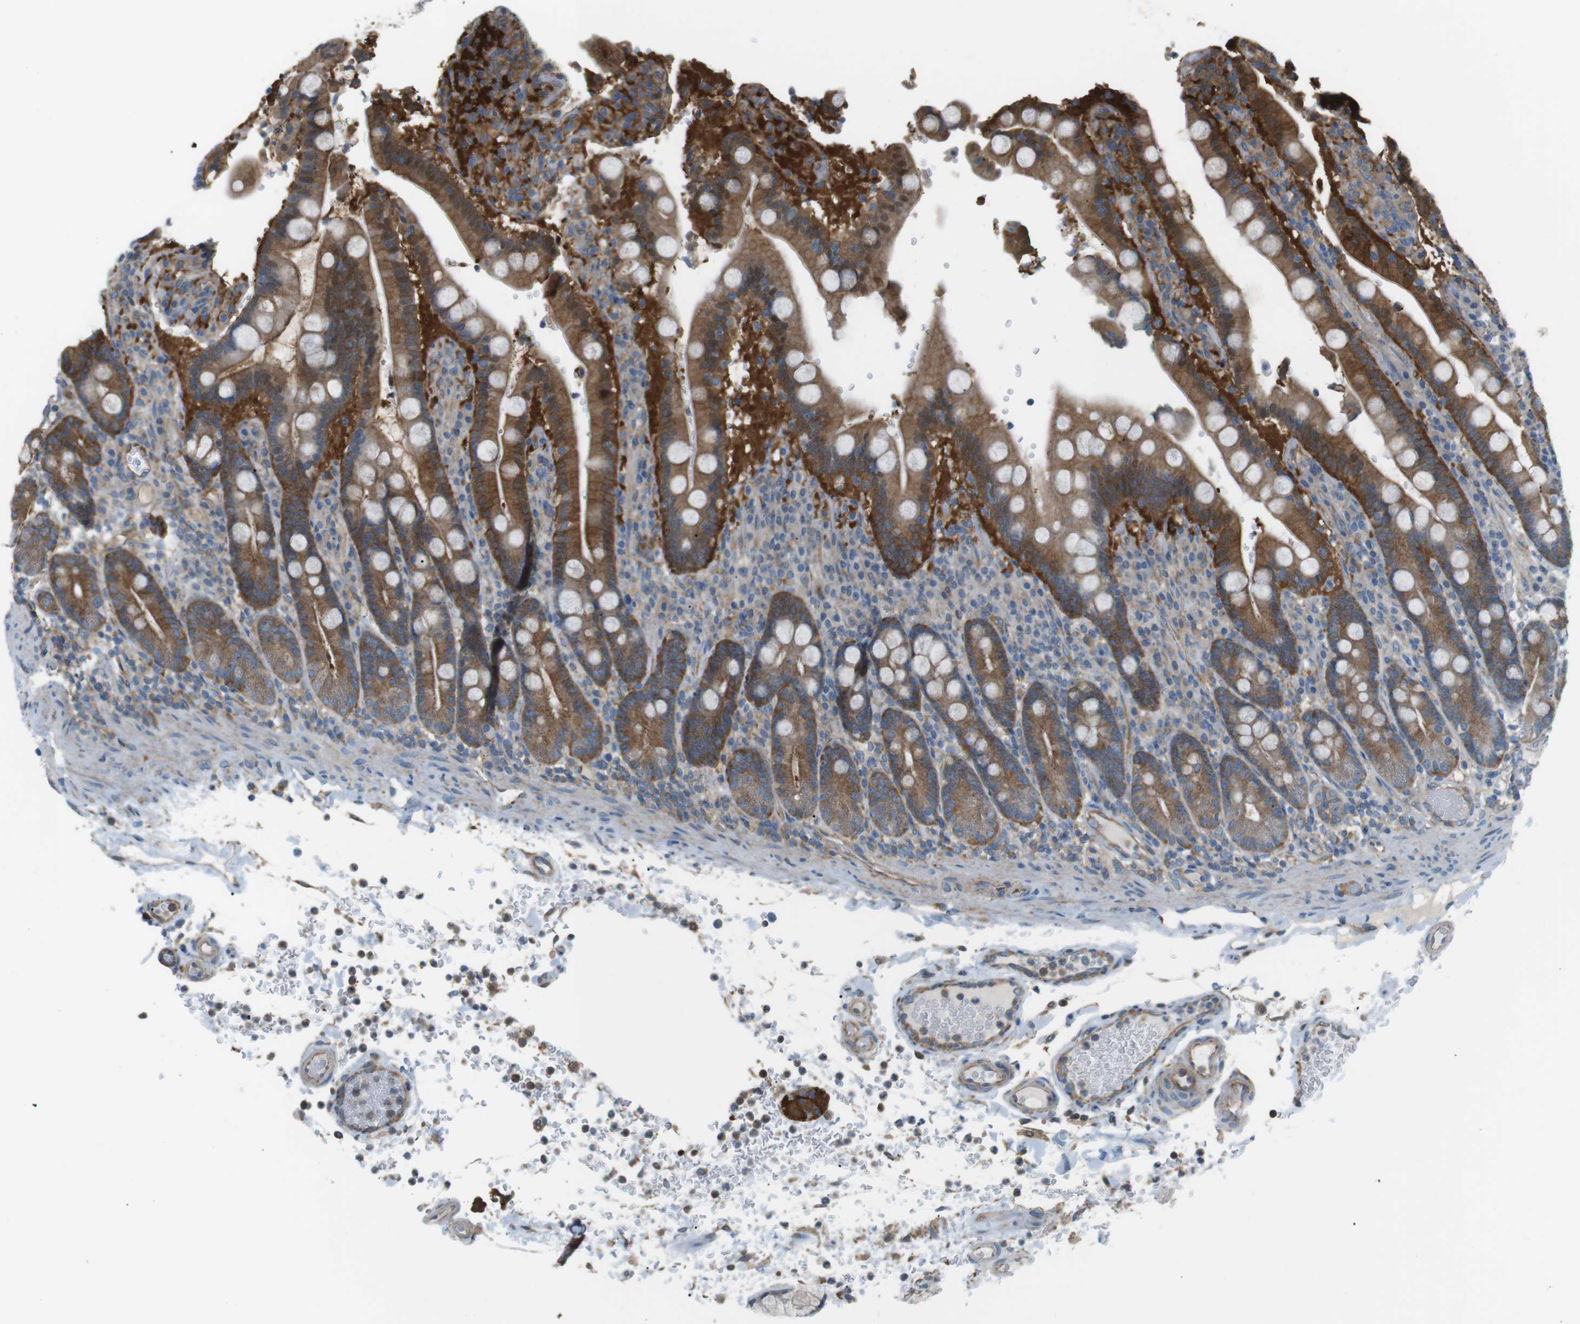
{"staining": {"intensity": "strong", "quantity": ">75%", "location": "cytoplasmic/membranous"}, "tissue": "duodenum", "cell_type": "Glandular cells", "image_type": "normal", "snomed": [{"axis": "morphology", "description": "Normal tissue, NOS"}, {"axis": "topography", "description": "Small intestine, NOS"}], "caption": "A histopathology image showing strong cytoplasmic/membranous expression in about >75% of glandular cells in benign duodenum, as visualized by brown immunohistochemical staining.", "gene": "PEPD", "patient": {"sex": "female", "age": 71}}